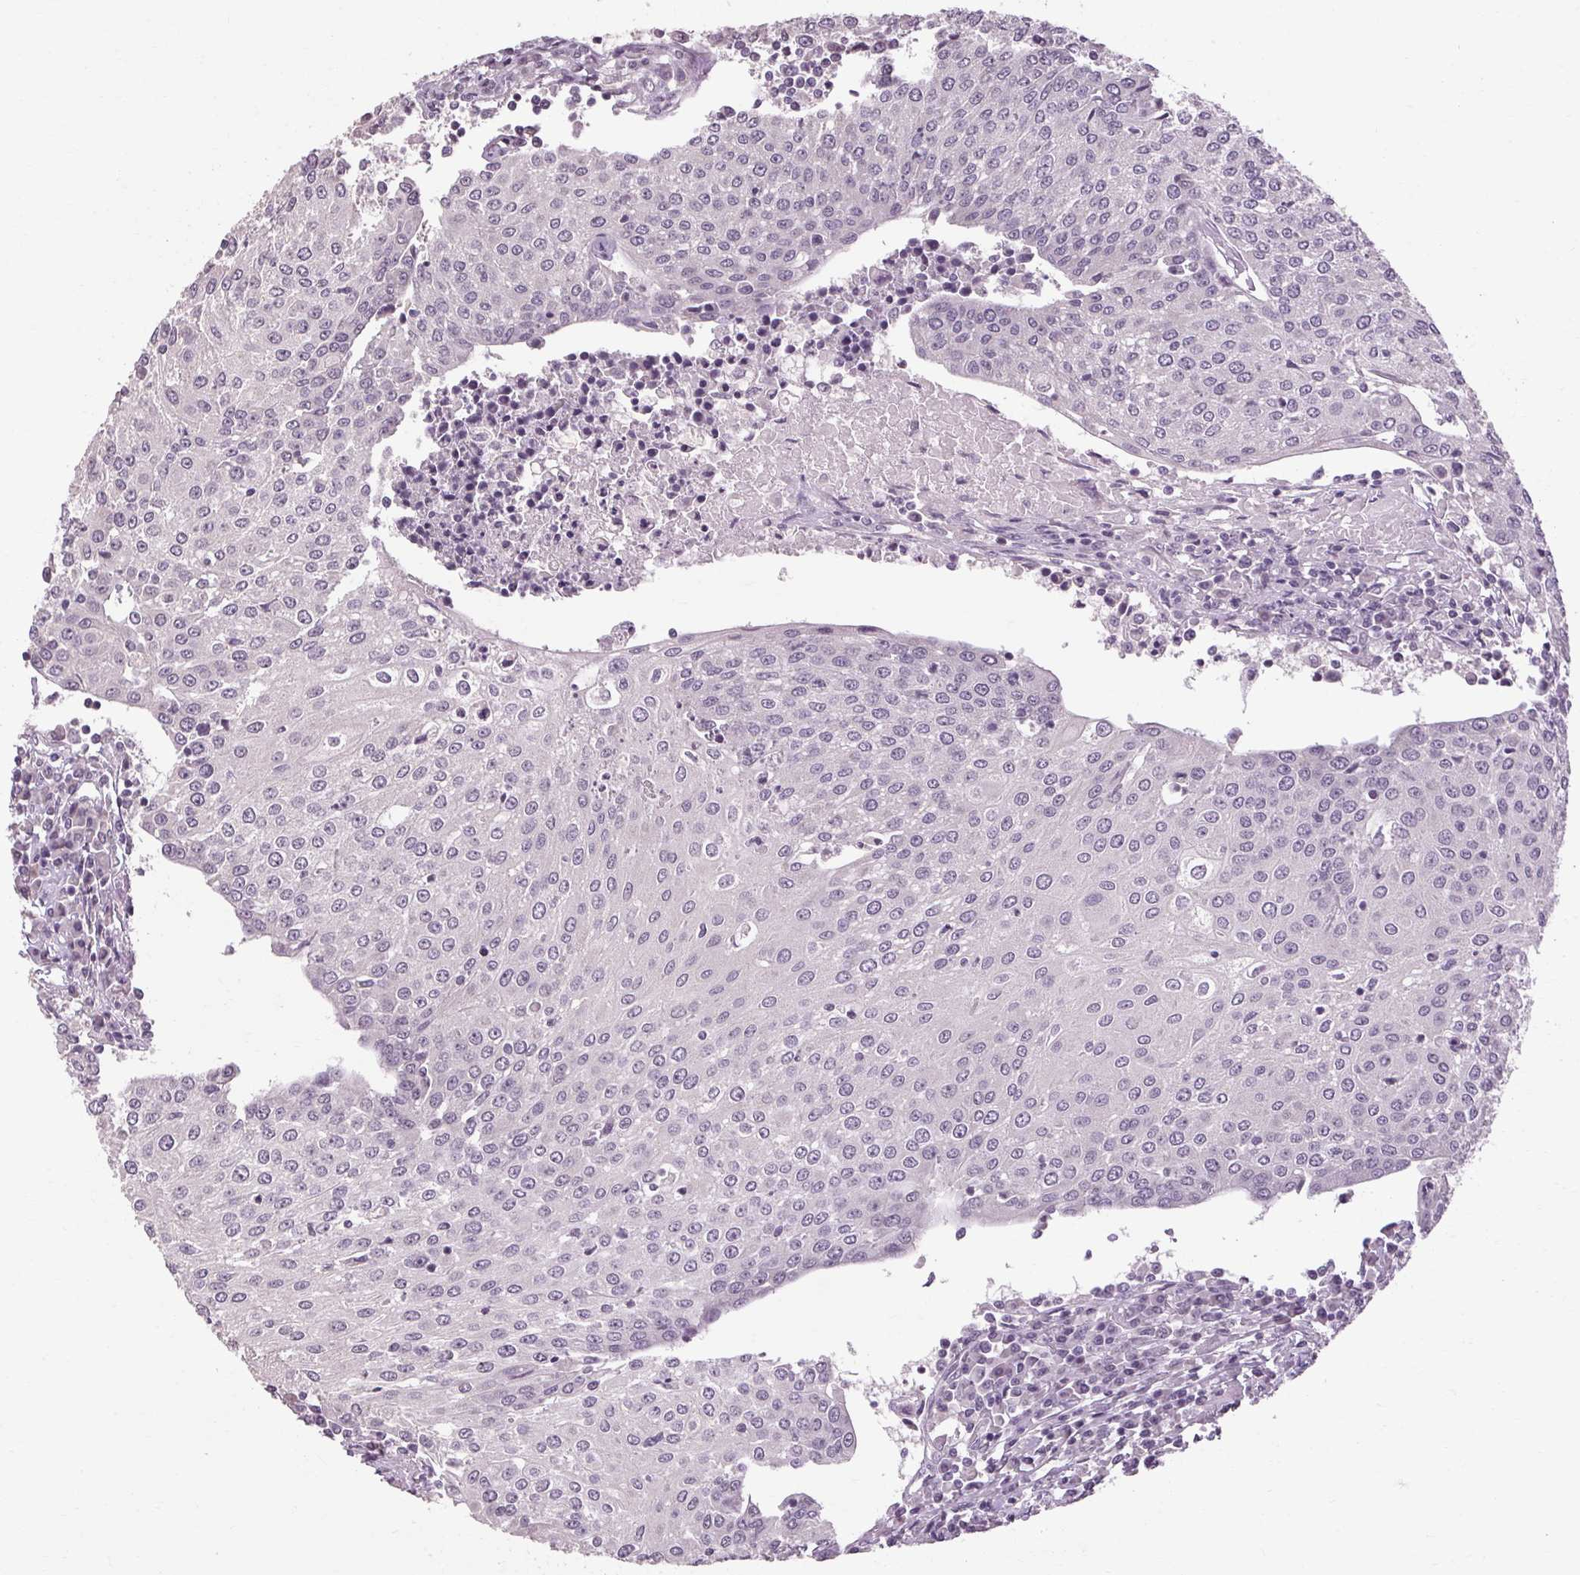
{"staining": {"intensity": "negative", "quantity": "none", "location": "none"}, "tissue": "urothelial cancer", "cell_type": "Tumor cells", "image_type": "cancer", "snomed": [{"axis": "morphology", "description": "Urothelial carcinoma, High grade"}, {"axis": "topography", "description": "Urinary bladder"}], "caption": "Immunohistochemical staining of urothelial cancer reveals no significant staining in tumor cells.", "gene": "POMC", "patient": {"sex": "female", "age": 85}}